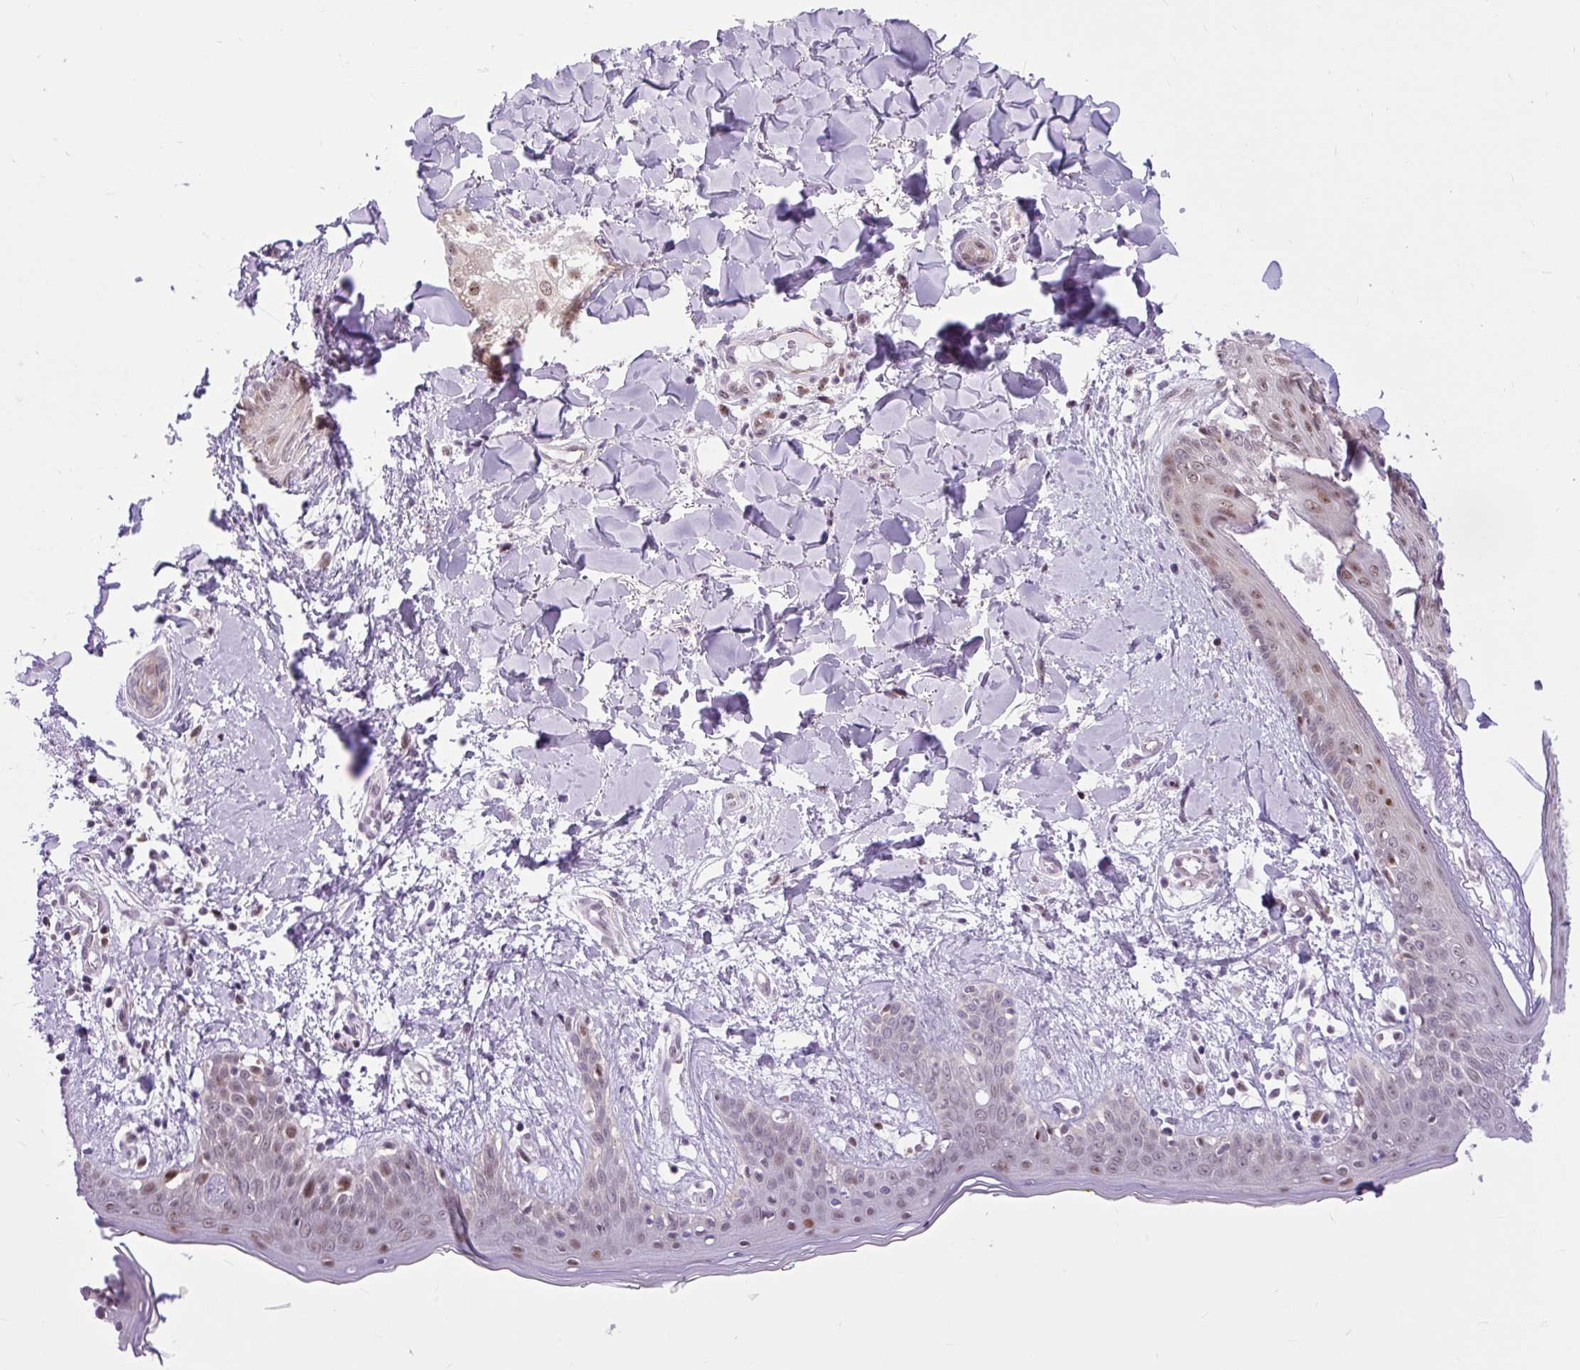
{"staining": {"intensity": "negative", "quantity": "none", "location": "none"}, "tissue": "skin", "cell_type": "Fibroblasts", "image_type": "normal", "snomed": [{"axis": "morphology", "description": "Normal tissue, NOS"}, {"axis": "topography", "description": "Skin"}], "caption": "Fibroblasts show no significant positivity in benign skin. (Stains: DAB (3,3'-diaminobenzidine) IHC with hematoxylin counter stain, Microscopy: brightfield microscopy at high magnification).", "gene": "CLK2", "patient": {"sex": "female", "age": 34}}